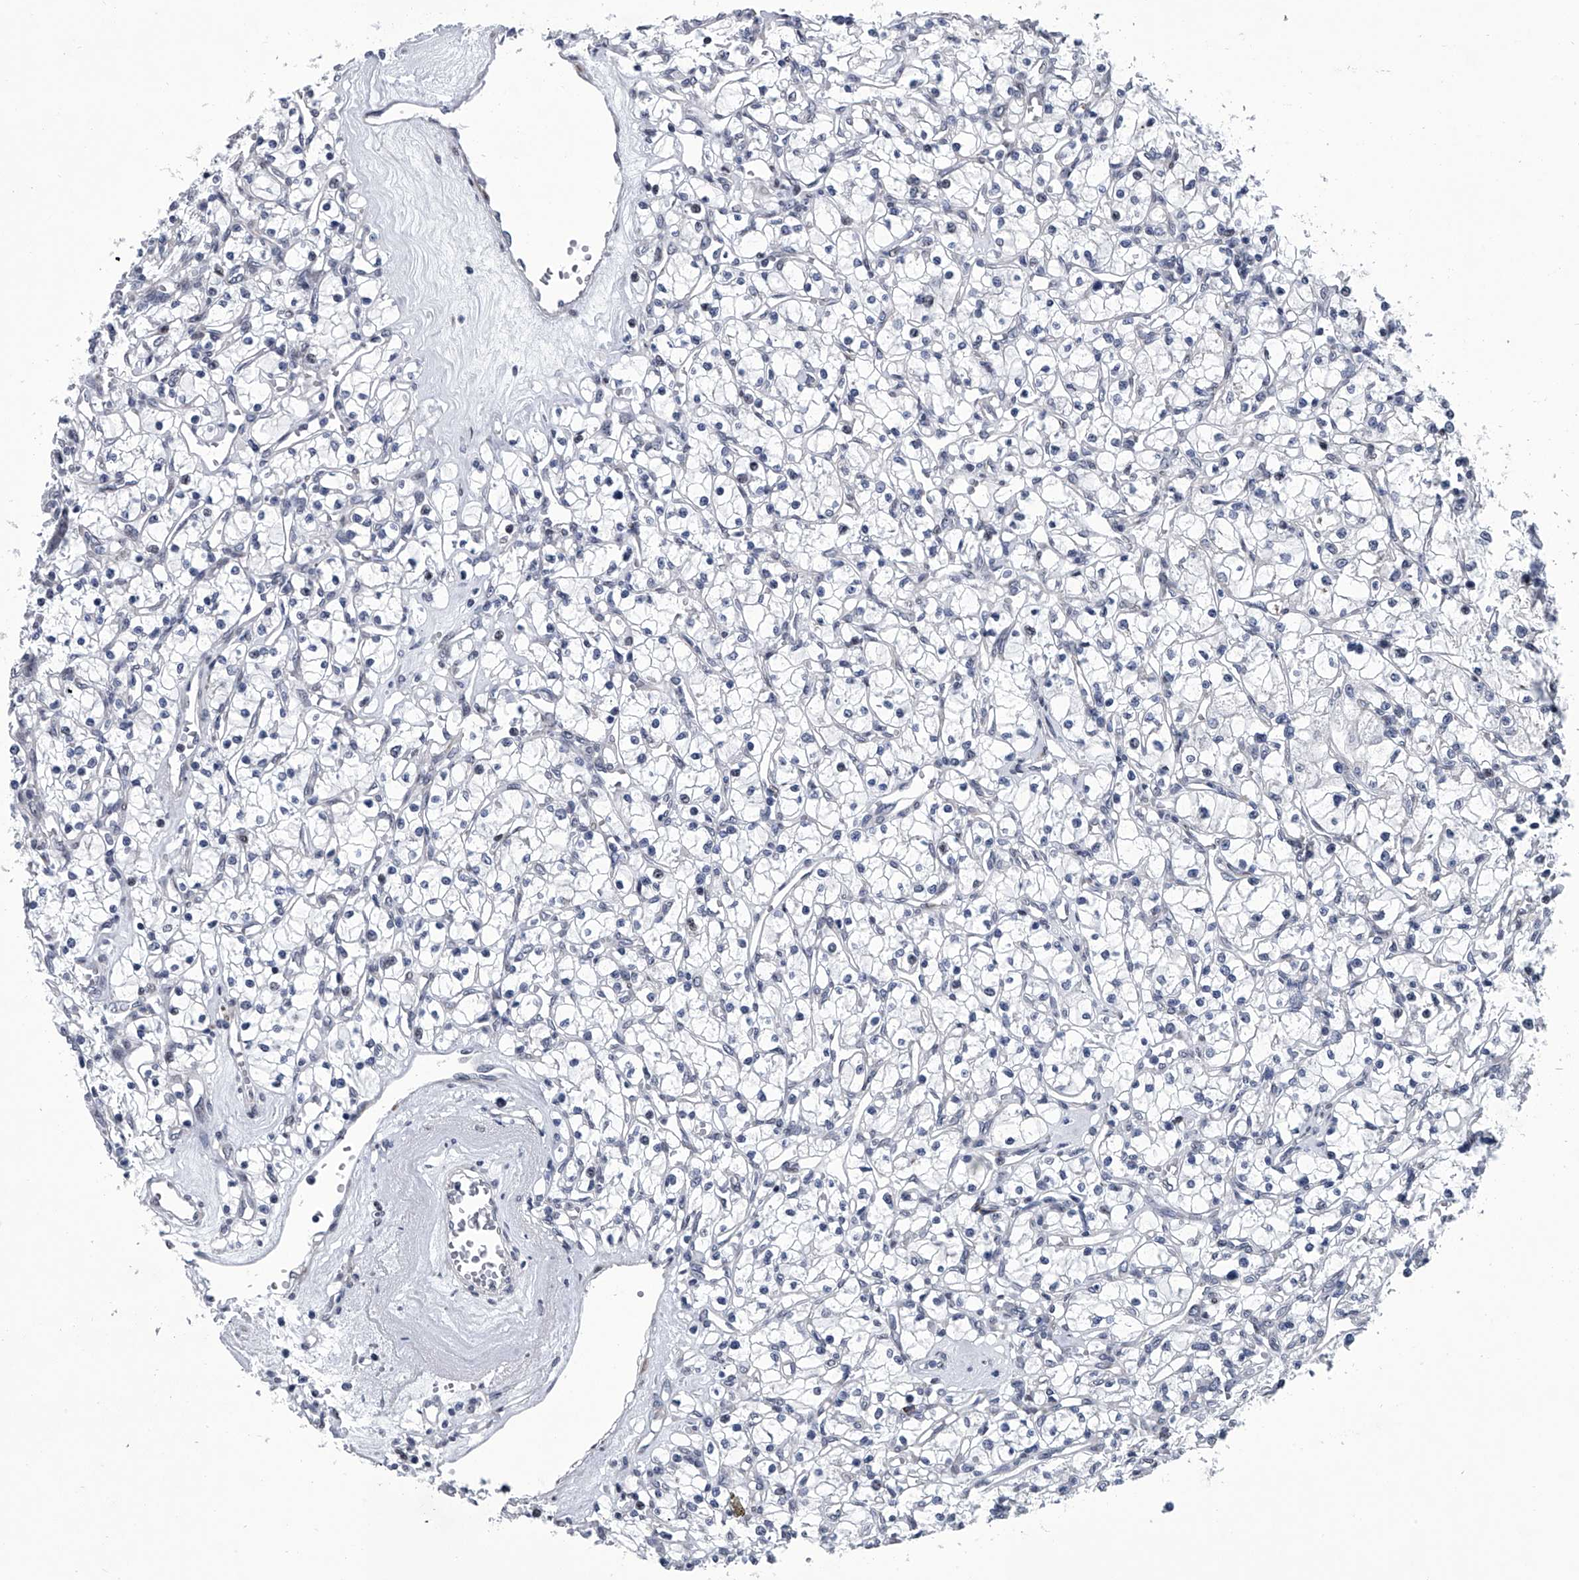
{"staining": {"intensity": "negative", "quantity": "none", "location": "none"}, "tissue": "renal cancer", "cell_type": "Tumor cells", "image_type": "cancer", "snomed": [{"axis": "morphology", "description": "Adenocarcinoma, NOS"}, {"axis": "topography", "description": "Kidney"}], "caption": "An image of human renal cancer (adenocarcinoma) is negative for staining in tumor cells.", "gene": "PPP2R5D", "patient": {"sex": "female", "age": 59}}